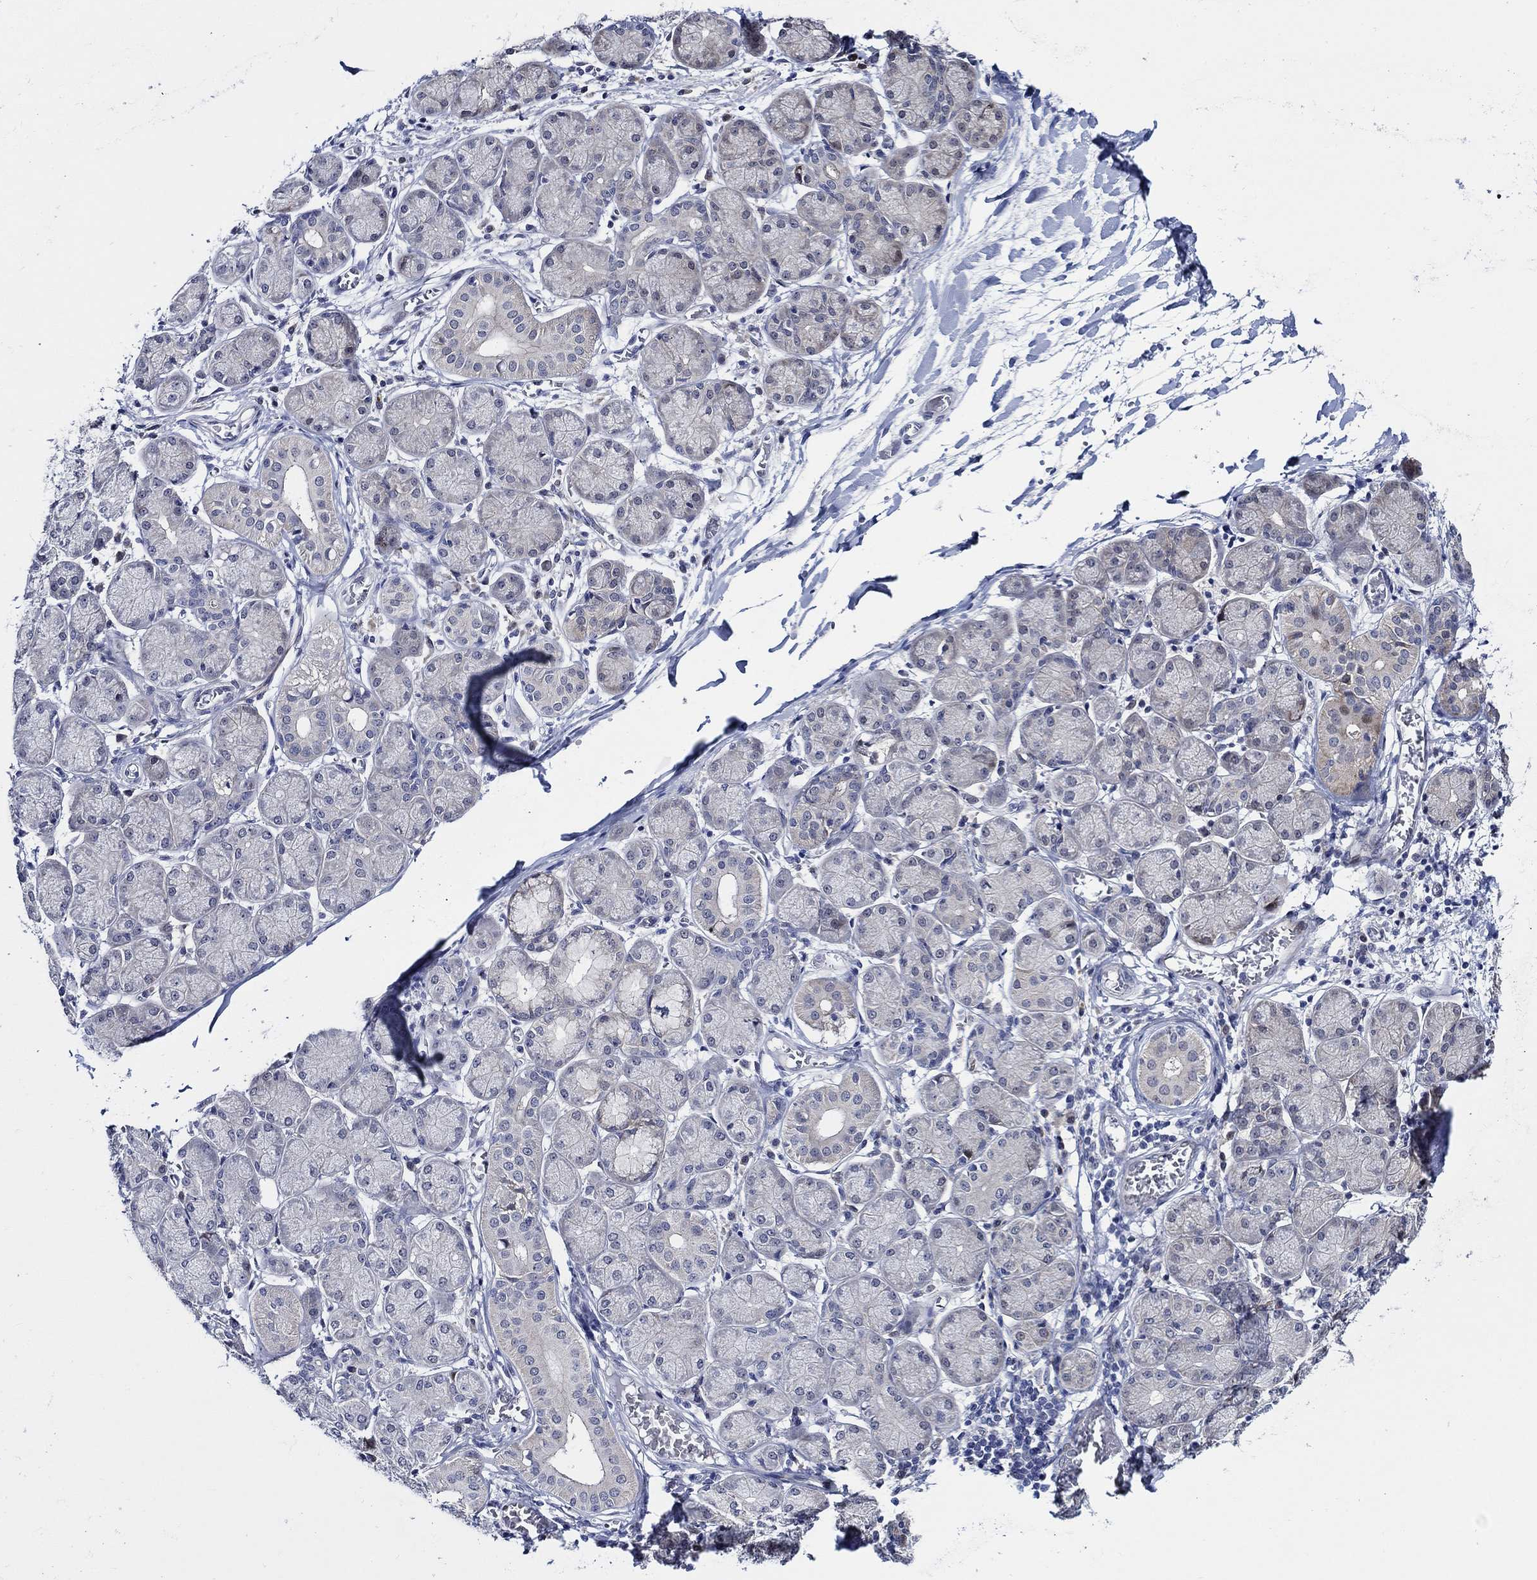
{"staining": {"intensity": "moderate", "quantity": "25%-75%", "location": "cytoplasmic/membranous"}, "tissue": "salivary gland", "cell_type": "Glandular cells", "image_type": "normal", "snomed": [{"axis": "morphology", "description": "Normal tissue, NOS"}, {"axis": "topography", "description": "Salivary gland"}, {"axis": "topography", "description": "Peripheral nerve tissue"}], "caption": "DAB (3,3'-diaminobenzidine) immunohistochemical staining of normal salivary gland demonstrates moderate cytoplasmic/membranous protein expression in about 25%-75% of glandular cells. The protein is shown in brown color, while the nuclei are stained blue.", "gene": "C8orf48", "patient": {"sex": "female", "age": 24}}